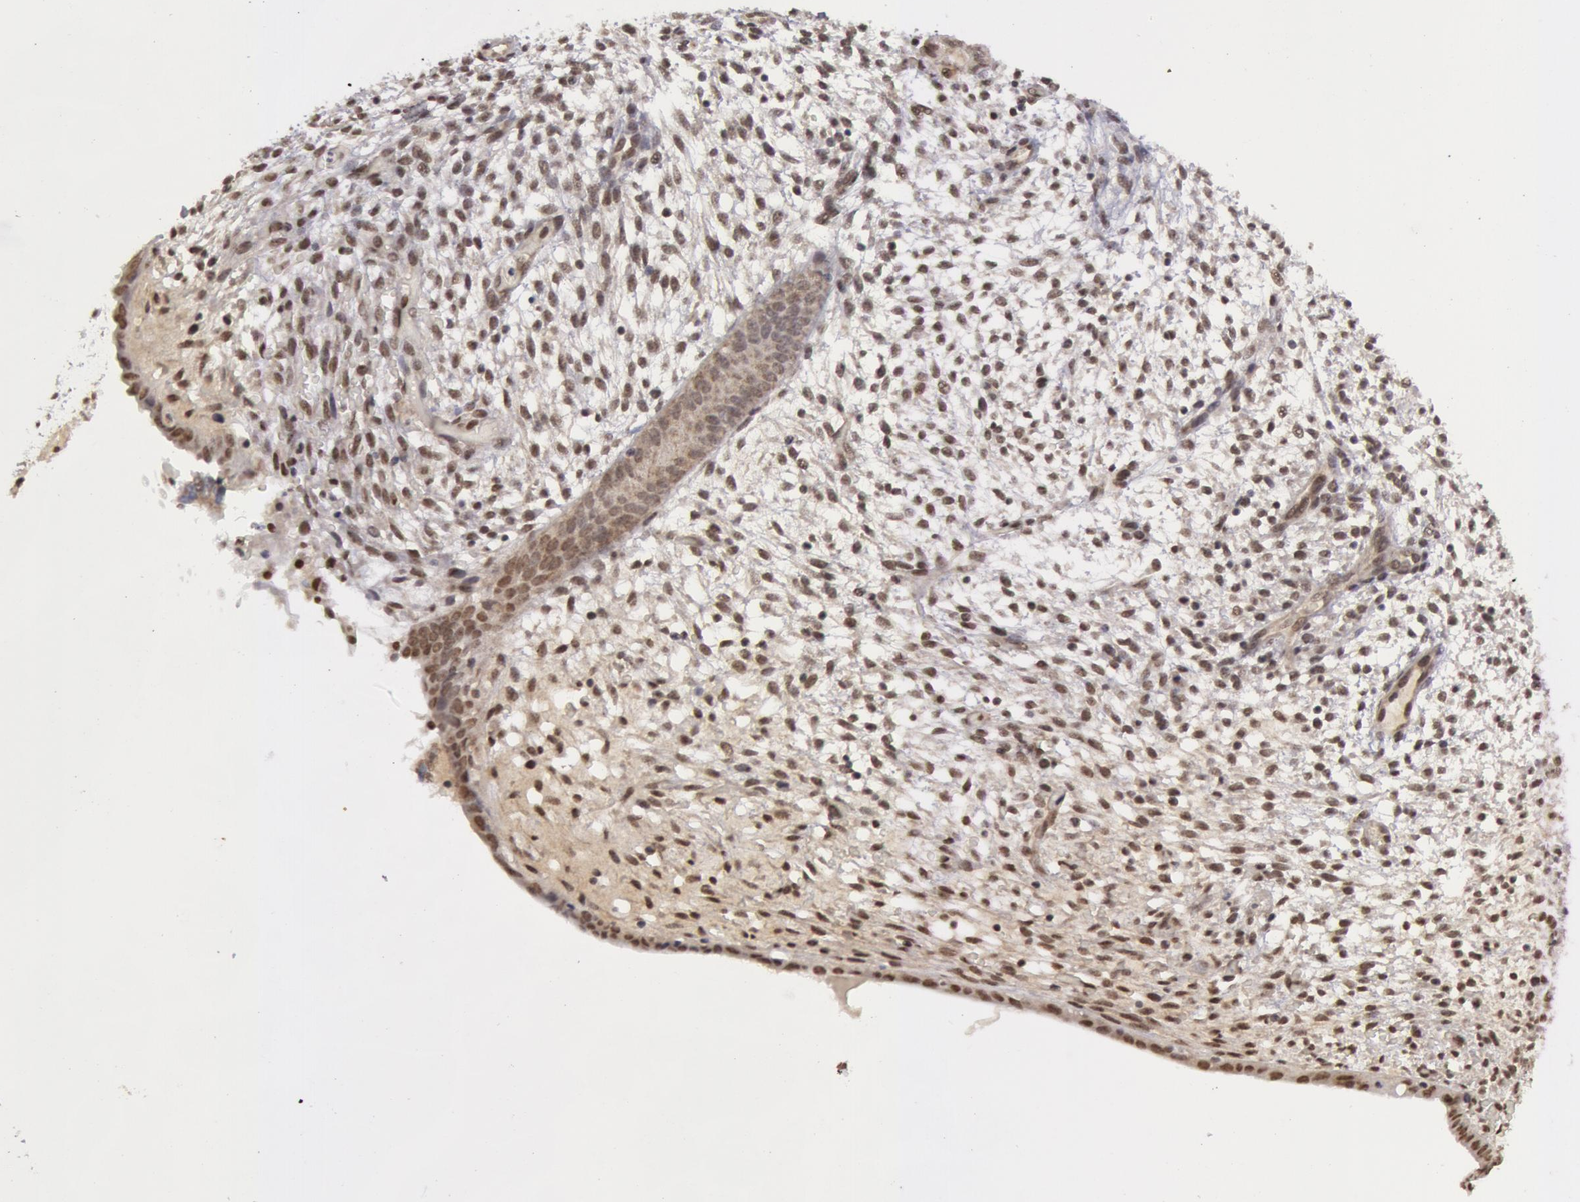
{"staining": {"intensity": "weak", "quantity": "25%-75%", "location": "nuclear"}, "tissue": "endometrium", "cell_type": "Cells in endometrial stroma", "image_type": "normal", "snomed": [{"axis": "morphology", "description": "Normal tissue, NOS"}, {"axis": "topography", "description": "Endometrium"}], "caption": "This photomicrograph demonstrates immunohistochemistry (IHC) staining of unremarkable human endometrium, with low weak nuclear staining in approximately 25%-75% of cells in endometrial stroma.", "gene": "VRTN", "patient": {"sex": "female", "age": 42}}